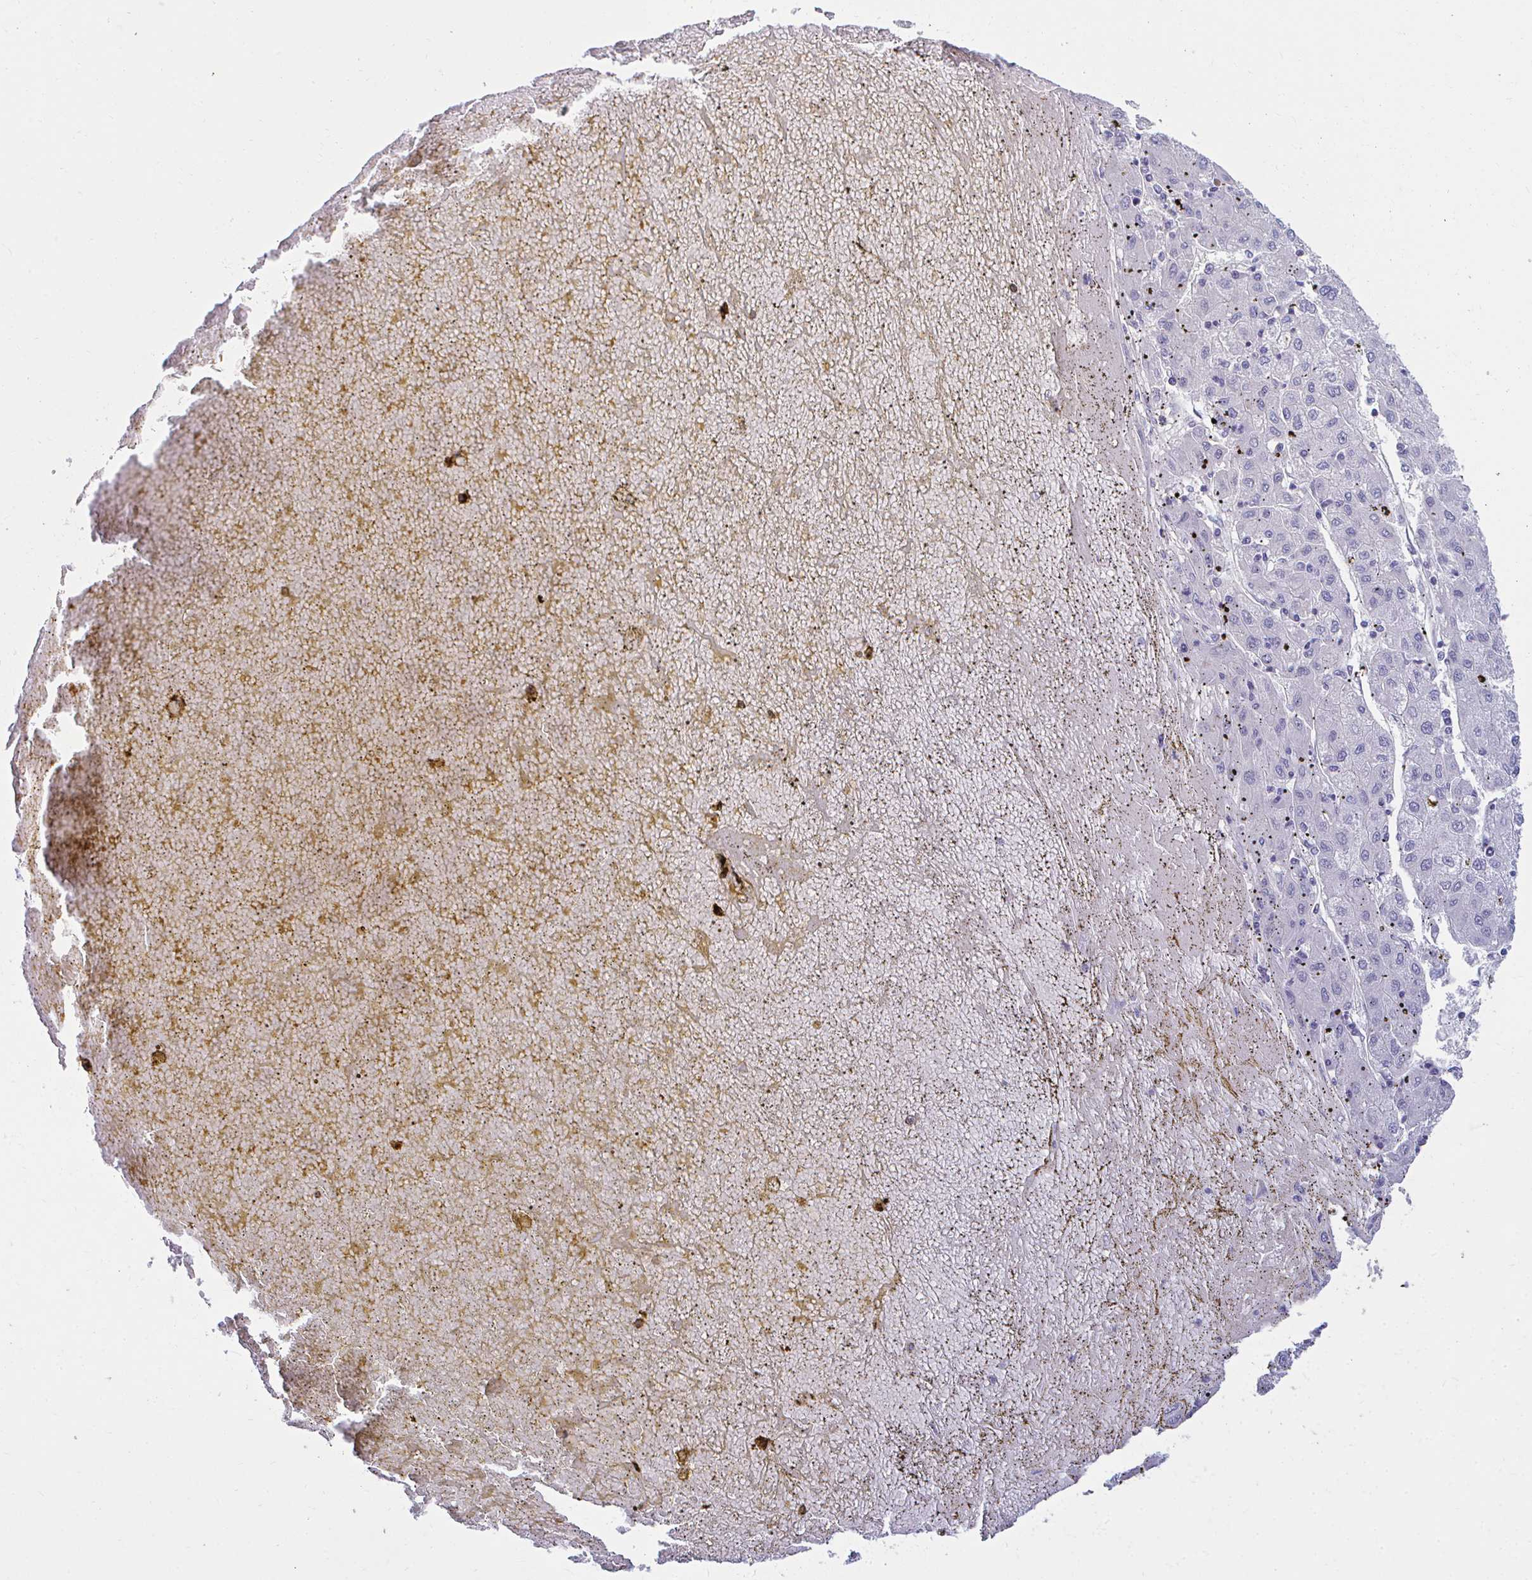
{"staining": {"intensity": "negative", "quantity": "none", "location": "none"}, "tissue": "liver cancer", "cell_type": "Tumor cells", "image_type": "cancer", "snomed": [{"axis": "morphology", "description": "Carcinoma, Hepatocellular, NOS"}, {"axis": "topography", "description": "Liver"}], "caption": "A photomicrograph of human hepatocellular carcinoma (liver) is negative for staining in tumor cells.", "gene": "CSE1L", "patient": {"sex": "male", "age": 72}}